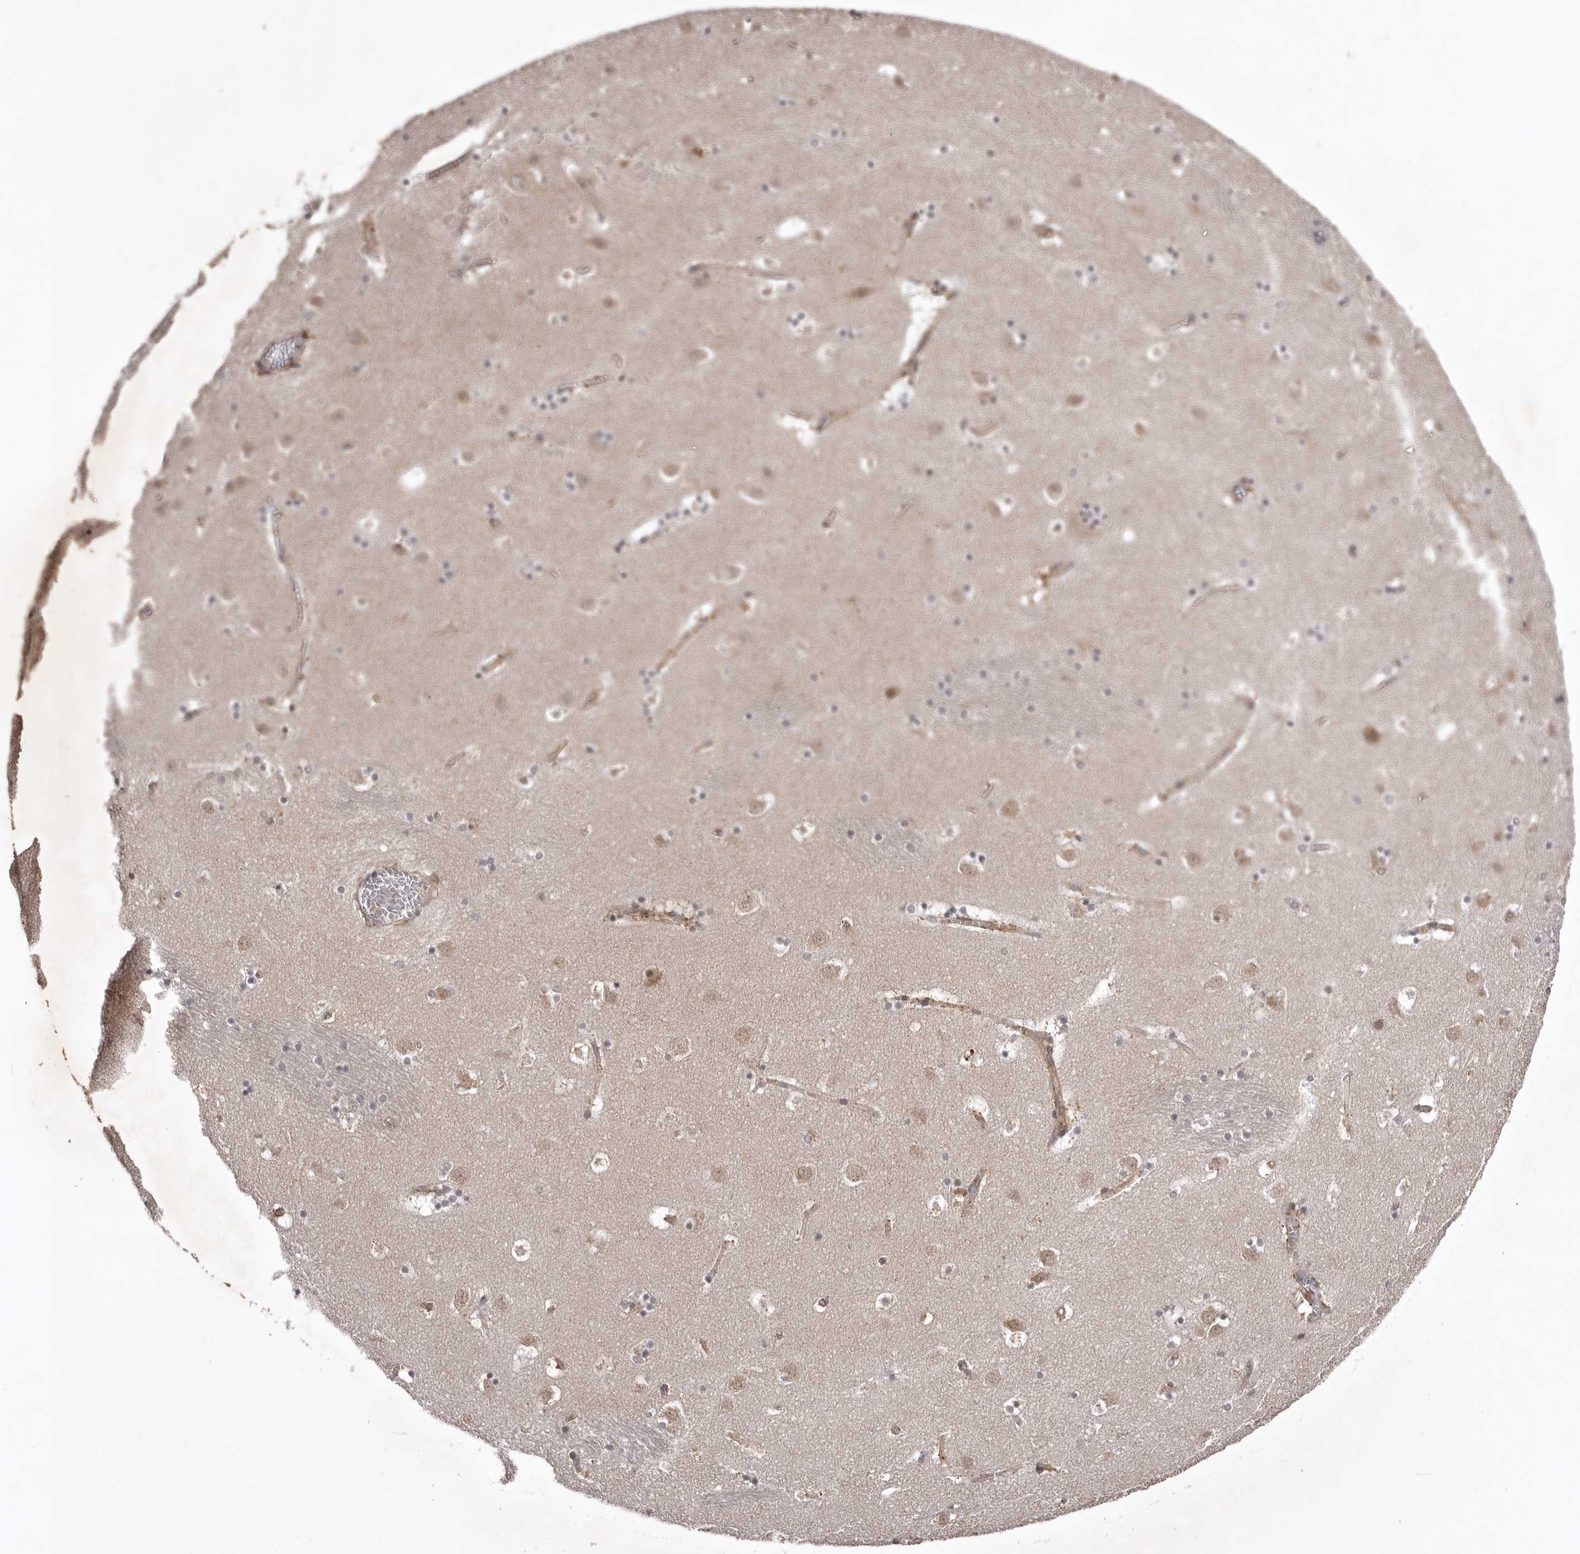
{"staining": {"intensity": "weak", "quantity": "25%-75%", "location": "cytoplasmic/membranous"}, "tissue": "caudate", "cell_type": "Glial cells", "image_type": "normal", "snomed": [{"axis": "morphology", "description": "Normal tissue, NOS"}, {"axis": "topography", "description": "Lateral ventricle wall"}], "caption": "DAB immunohistochemical staining of unremarkable human caudate reveals weak cytoplasmic/membranous protein positivity in about 25%-75% of glial cells. (DAB = brown stain, brightfield microscopy at high magnification).", "gene": "USP43", "patient": {"sex": "male", "age": 45}}